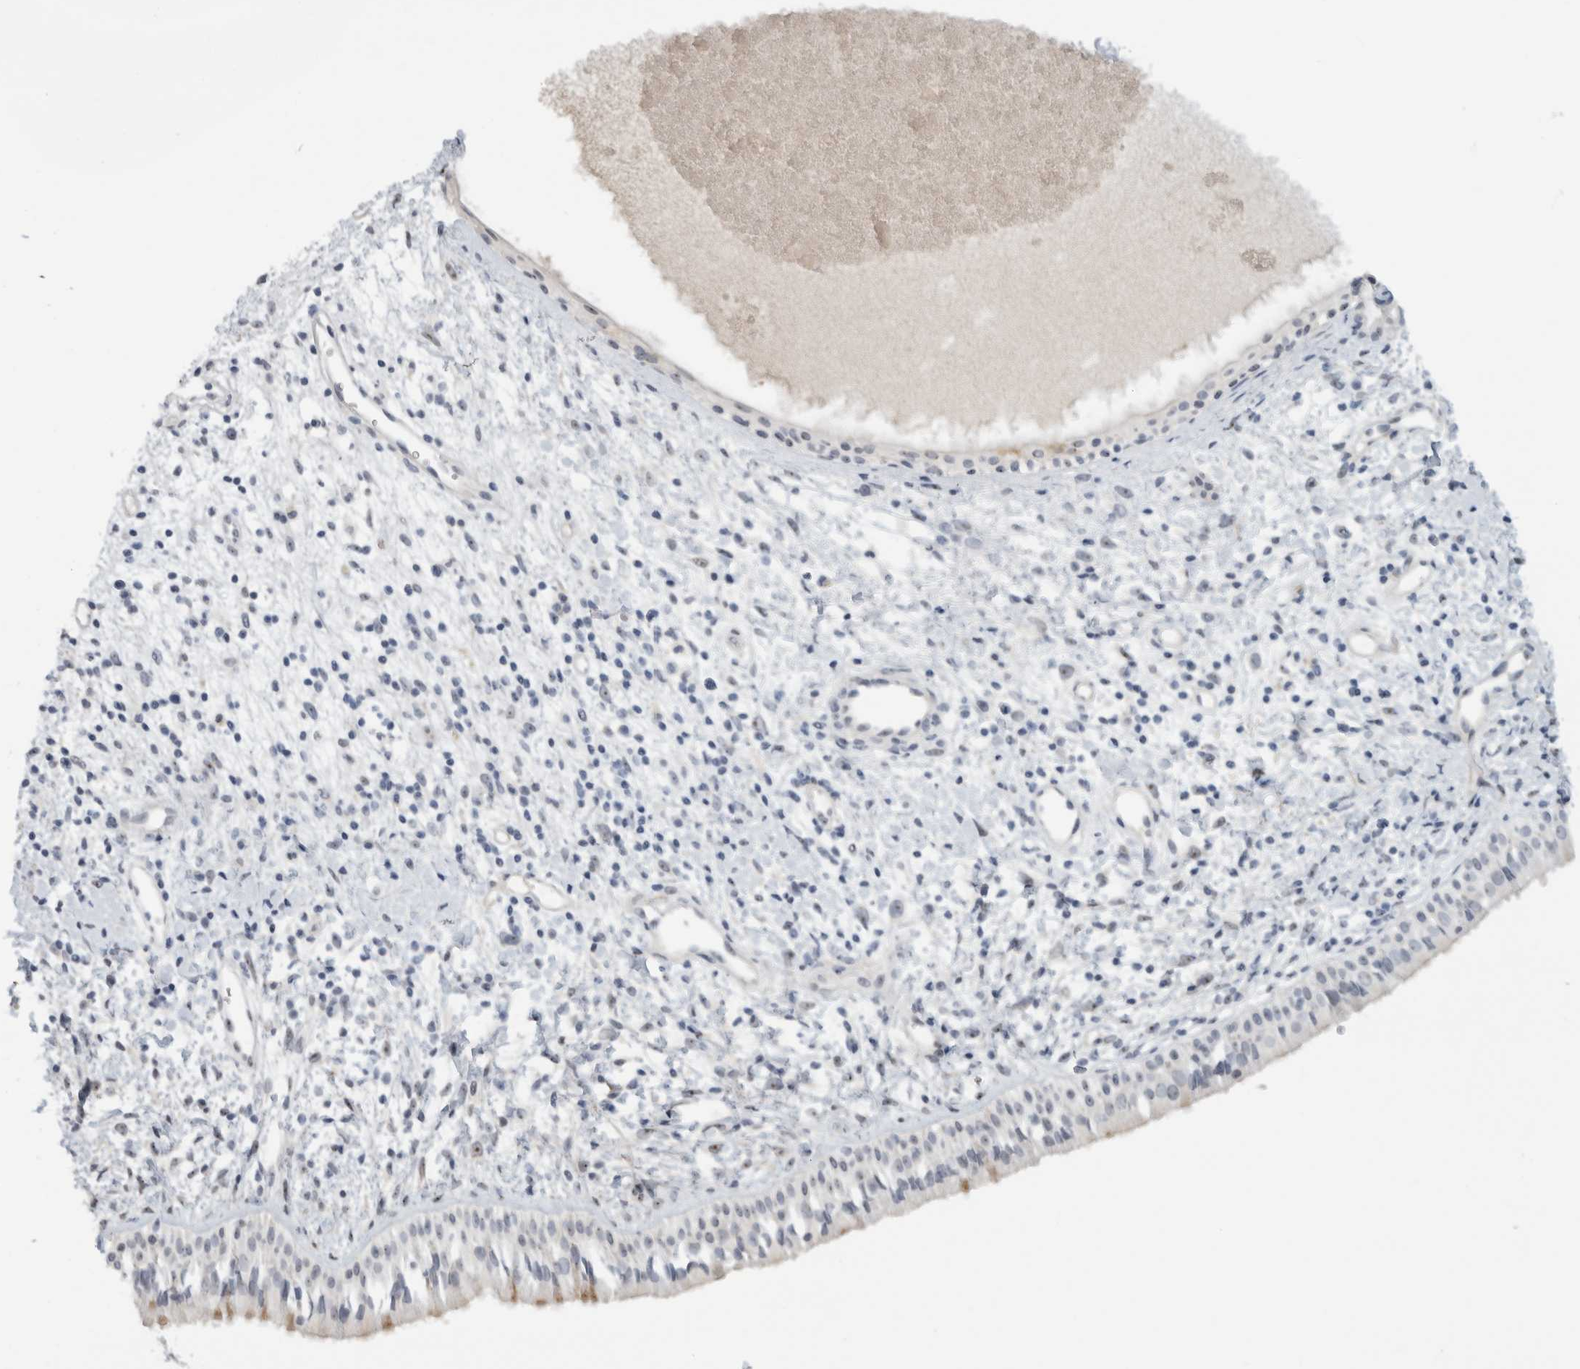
{"staining": {"intensity": "negative", "quantity": "none", "location": "none"}, "tissue": "nasopharynx", "cell_type": "Respiratory epithelial cells", "image_type": "normal", "snomed": [{"axis": "morphology", "description": "Normal tissue, NOS"}, {"axis": "topography", "description": "Nasopharynx"}], "caption": "IHC image of normal nasopharynx: nasopharynx stained with DAB (3,3'-diaminobenzidine) displays no significant protein staining in respiratory epithelial cells. (DAB (3,3'-diaminobenzidine) immunohistochemistry (IHC) with hematoxylin counter stain).", "gene": "FMR1NB", "patient": {"sex": "male", "age": 22}}